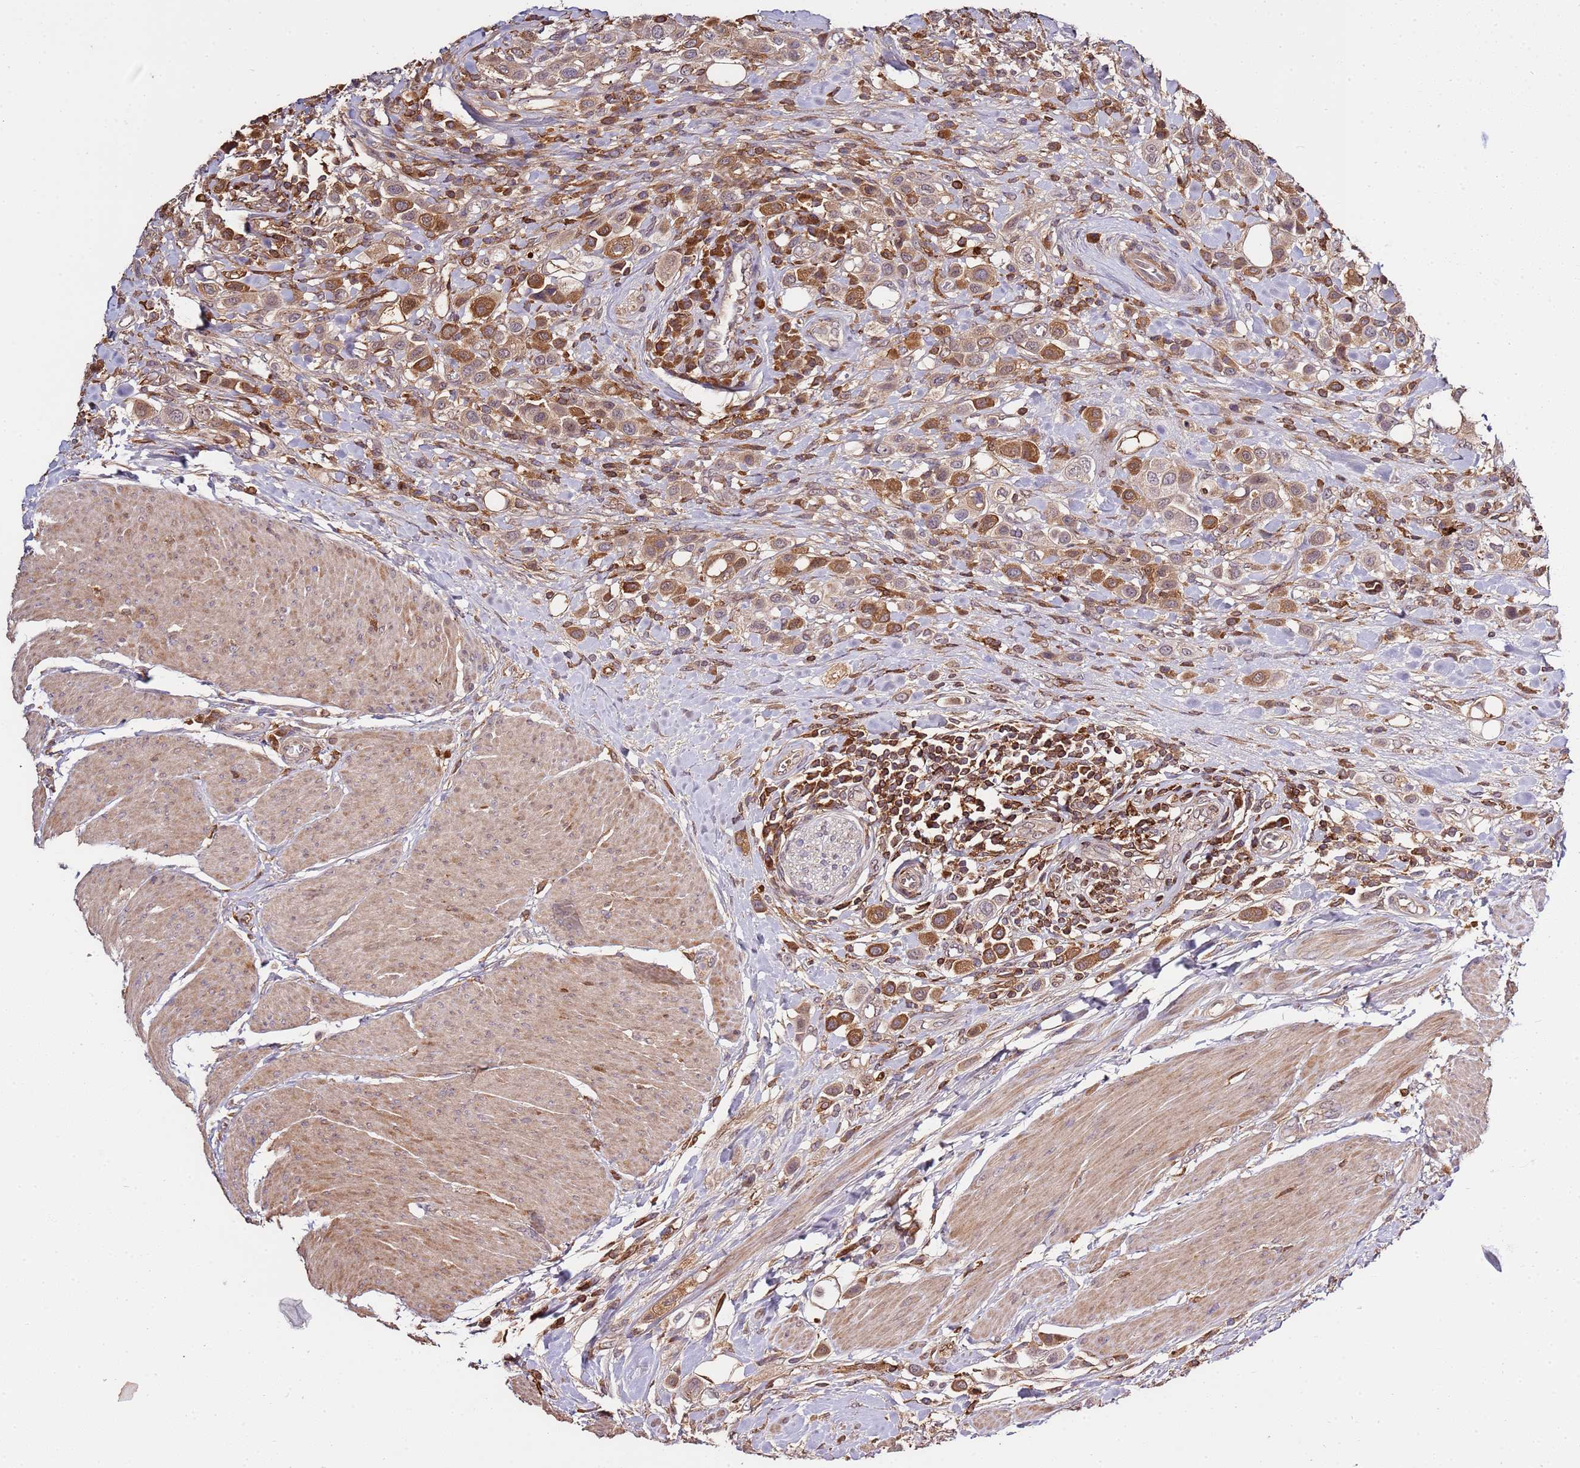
{"staining": {"intensity": "strong", "quantity": ">75%", "location": "cytoplasmic/membranous"}, "tissue": "urothelial cancer", "cell_type": "Tumor cells", "image_type": "cancer", "snomed": [{"axis": "morphology", "description": "Urothelial carcinoma, High grade"}, {"axis": "topography", "description": "Urinary bladder"}], "caption": "Tumor cells display high levels of strong cytoplasmic/membranous expression in approximately >75% of cells in urothelial cancer.", "gene": "ZNF624", "patient": {"sex": "male", "age": 50}}